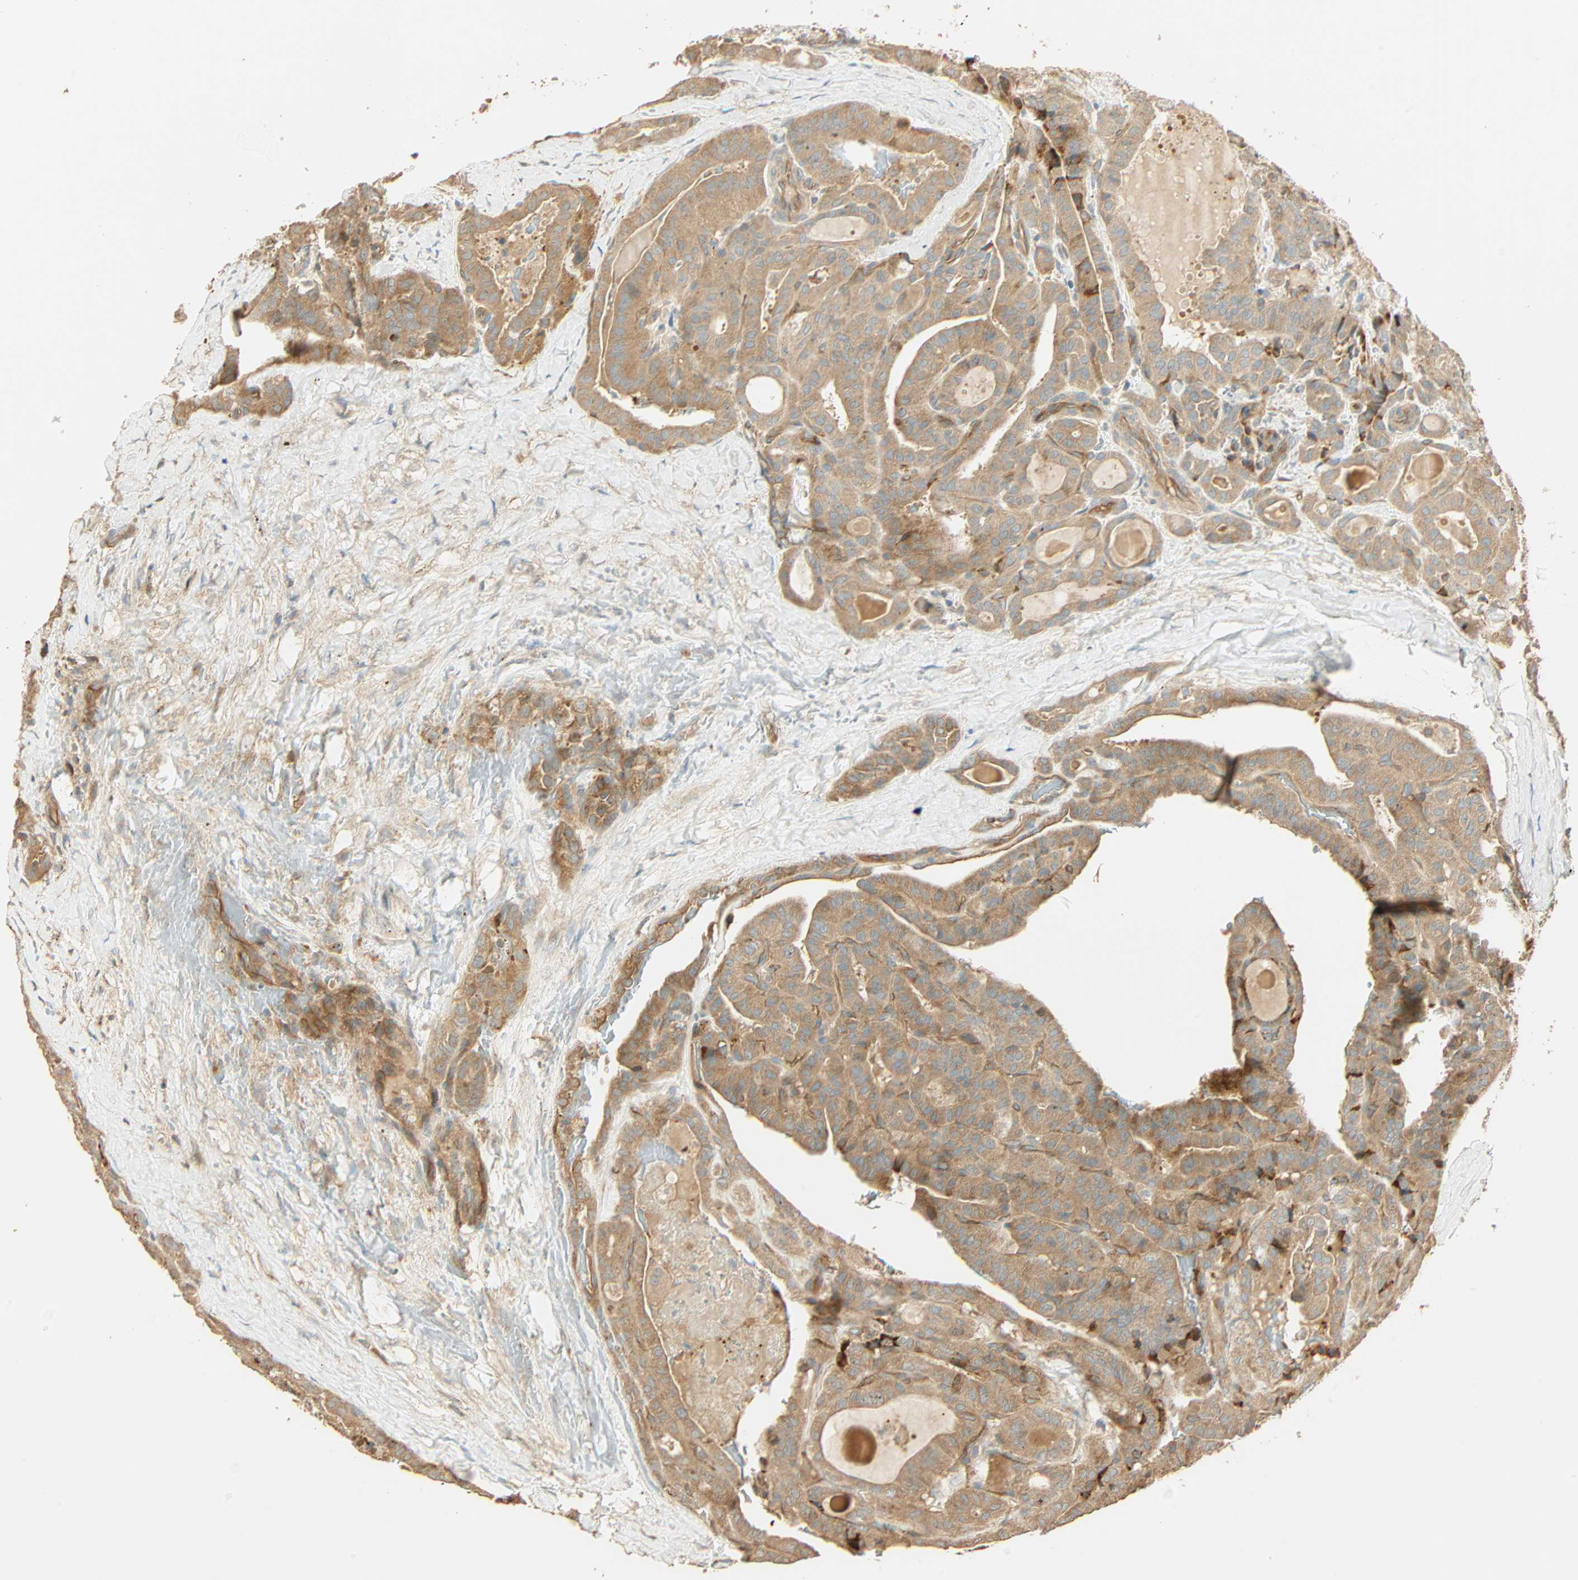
{"staining": {"intensity": "moderate", "quantity": ">75%", "location": "cytoplasmic/membranous"}, "tissue": "thyroid cancer", "cell_type": "Tumor cells", "image_type": "cancer", "snomed": [{"axis": "morphology", "description": "Papillary adenocarcinoma, NOS"}, {"axis": "topography", "description": "Thyroid gland"}], "caption": "An immunohistochemistry (IHC) micrograph of tumor tissue is shown. Protein staining in brown shows moderate cytoplasmic/membranous positivity in papillary adenocarcinoma (thyroid) within tumor cells.", "gene": "GALK1", "patient": {"sex": "male", "age": 77}}